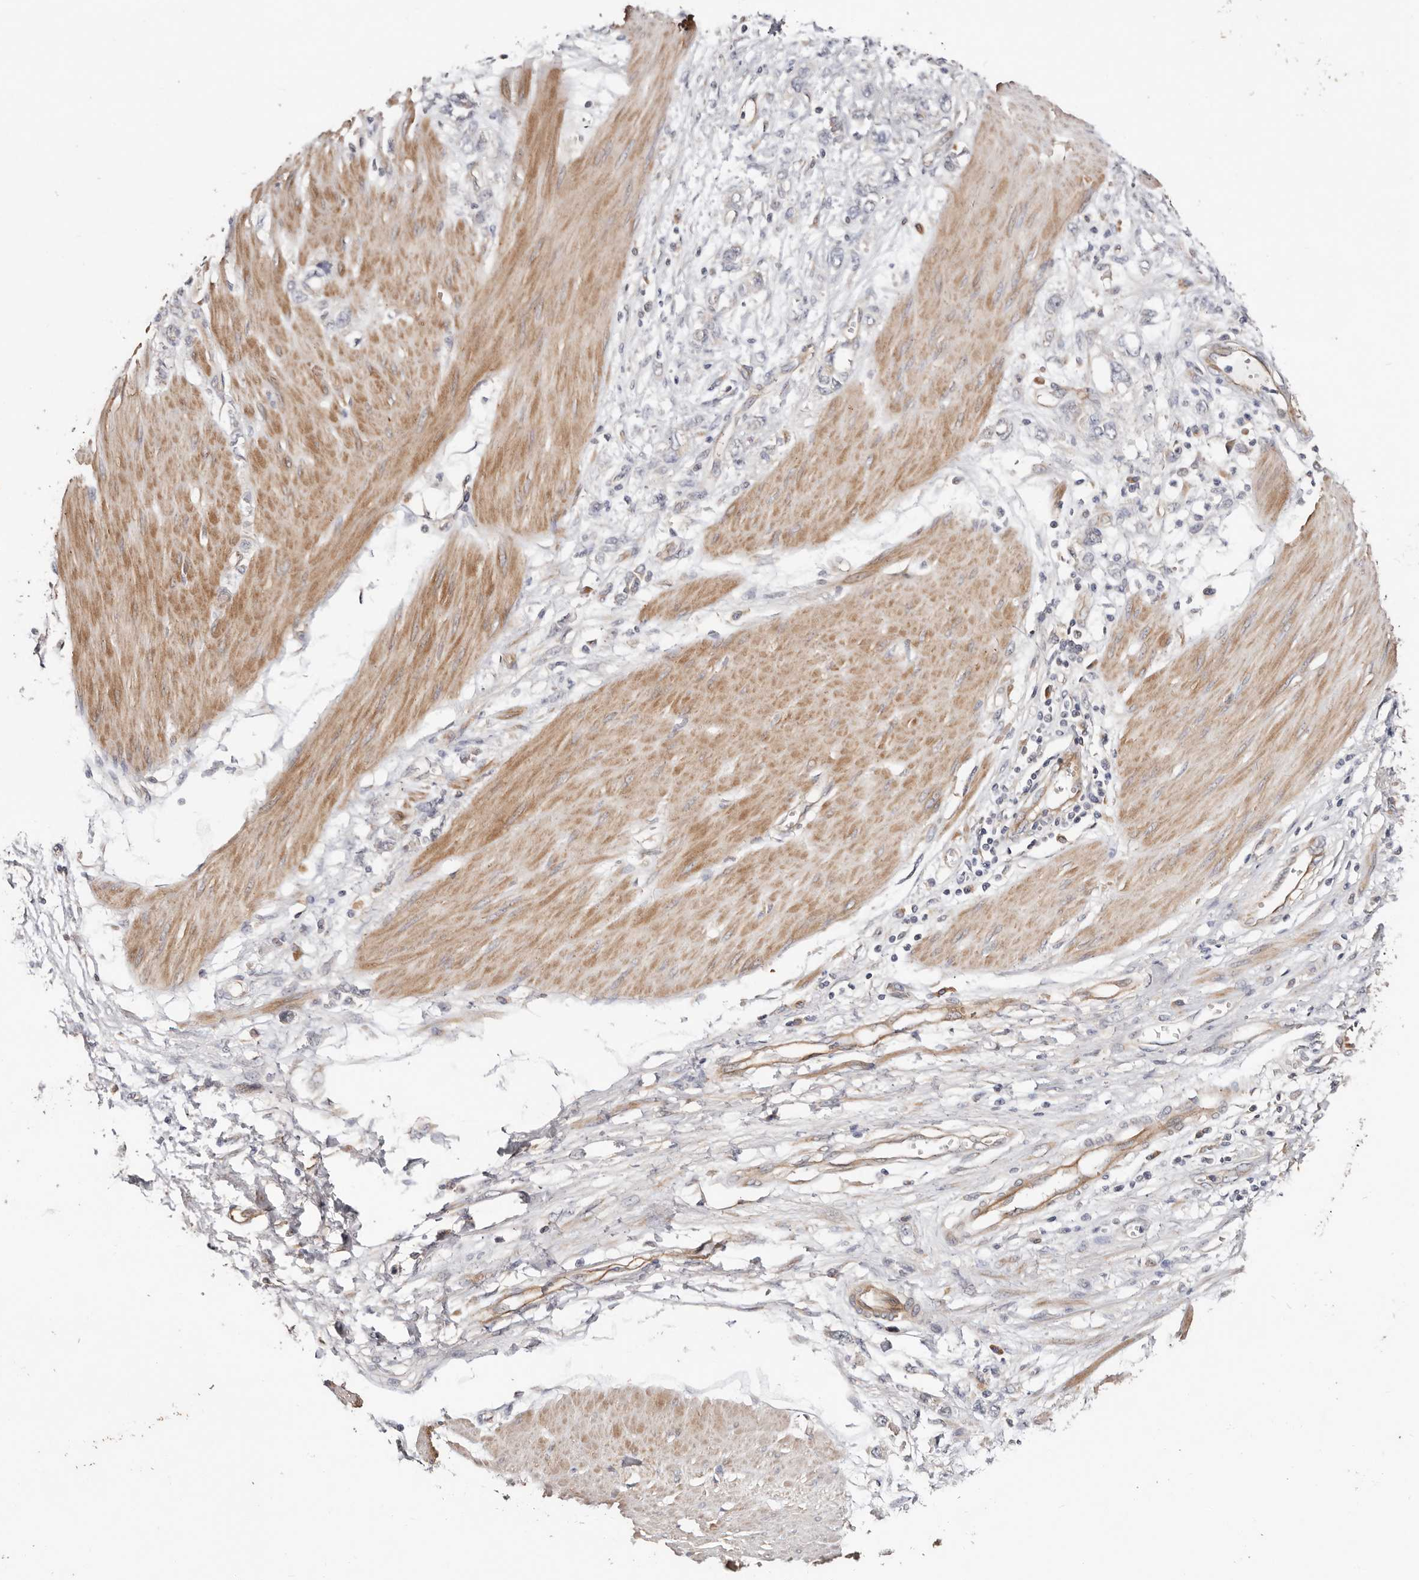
{"staining": {"intensity": "negative", "quantity": "none", "location": "none"}, "tissue": "stomach cancer", "cell_type": "Tumor cells", "image_type": "cancer", "snomed": [{"axis": "morphology", "description": "Adenocarcinoma, NOS"}, {"axis": "topography", "description": "Stomach"}], "caption": "Histopathology image shows no protein positivity in tumor cells of stomach cancer tissue. Nuclei are stained in blue.", "gene": "MACF1", "patient": {"sex": "female", "age": 76}}